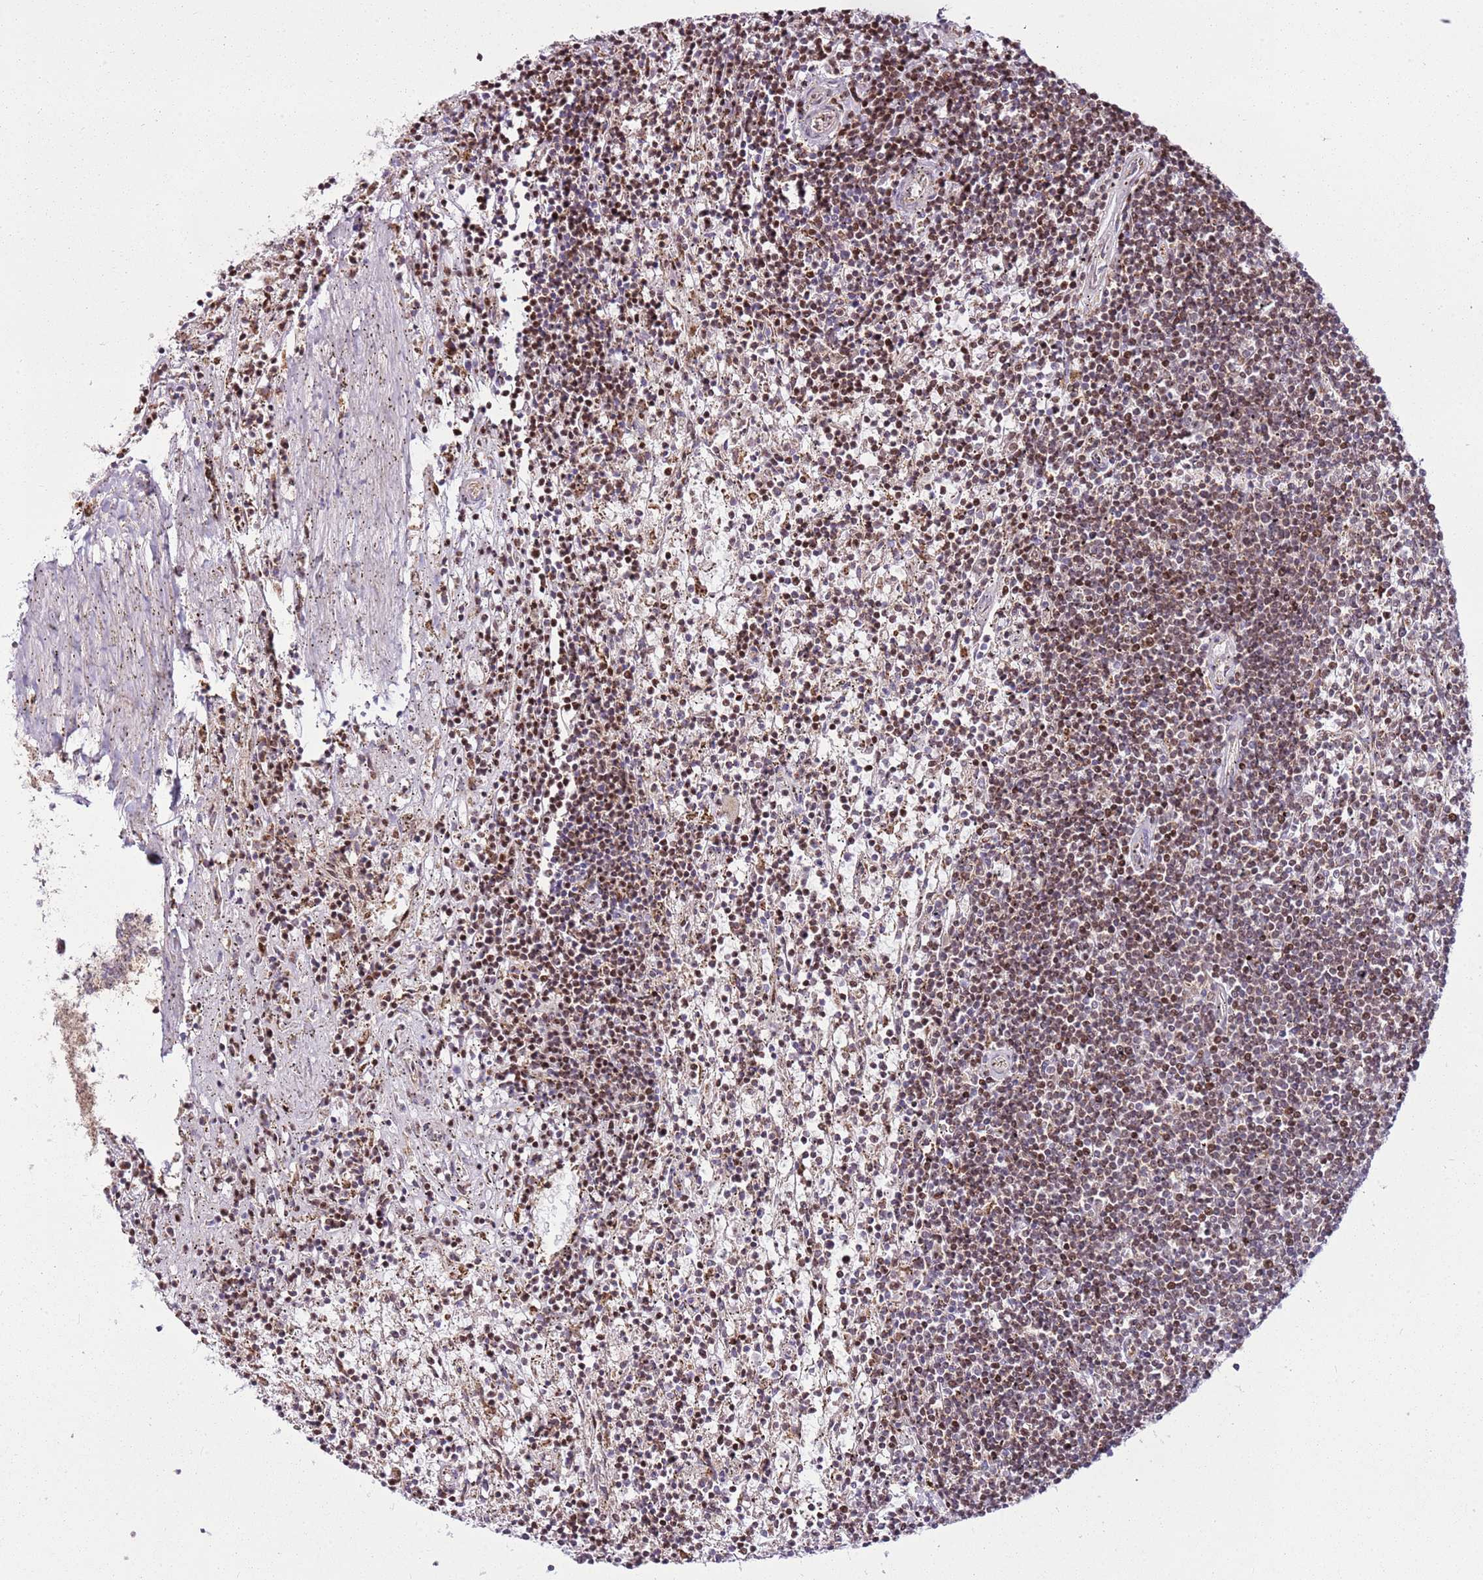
{"staining": {"intensity": "moderate", "quantity": ">75%", "location": "nuclear"}, "tissue": "lymphoma", "cell_type": "Tumor cells", "image_type": "cancer", "snomed": [{"axis": "morphology", "description": "Malignant lymphoma, non-Hodgkin's type, Low grade"}, {"axis": "topography", "description": "Spleen"}], "caption": "Immunohistochemical staining of low-grade malignant lymphoma, non-Hodgkin's type exhibits medium levels of moderate nuclear positivity in approximately >75% of tumor cells. (DAB IHC, brown staining for protein, blue staining for nuclei).", "gene": "PCTP", "patient": {"sex": "male", "age": 76}}